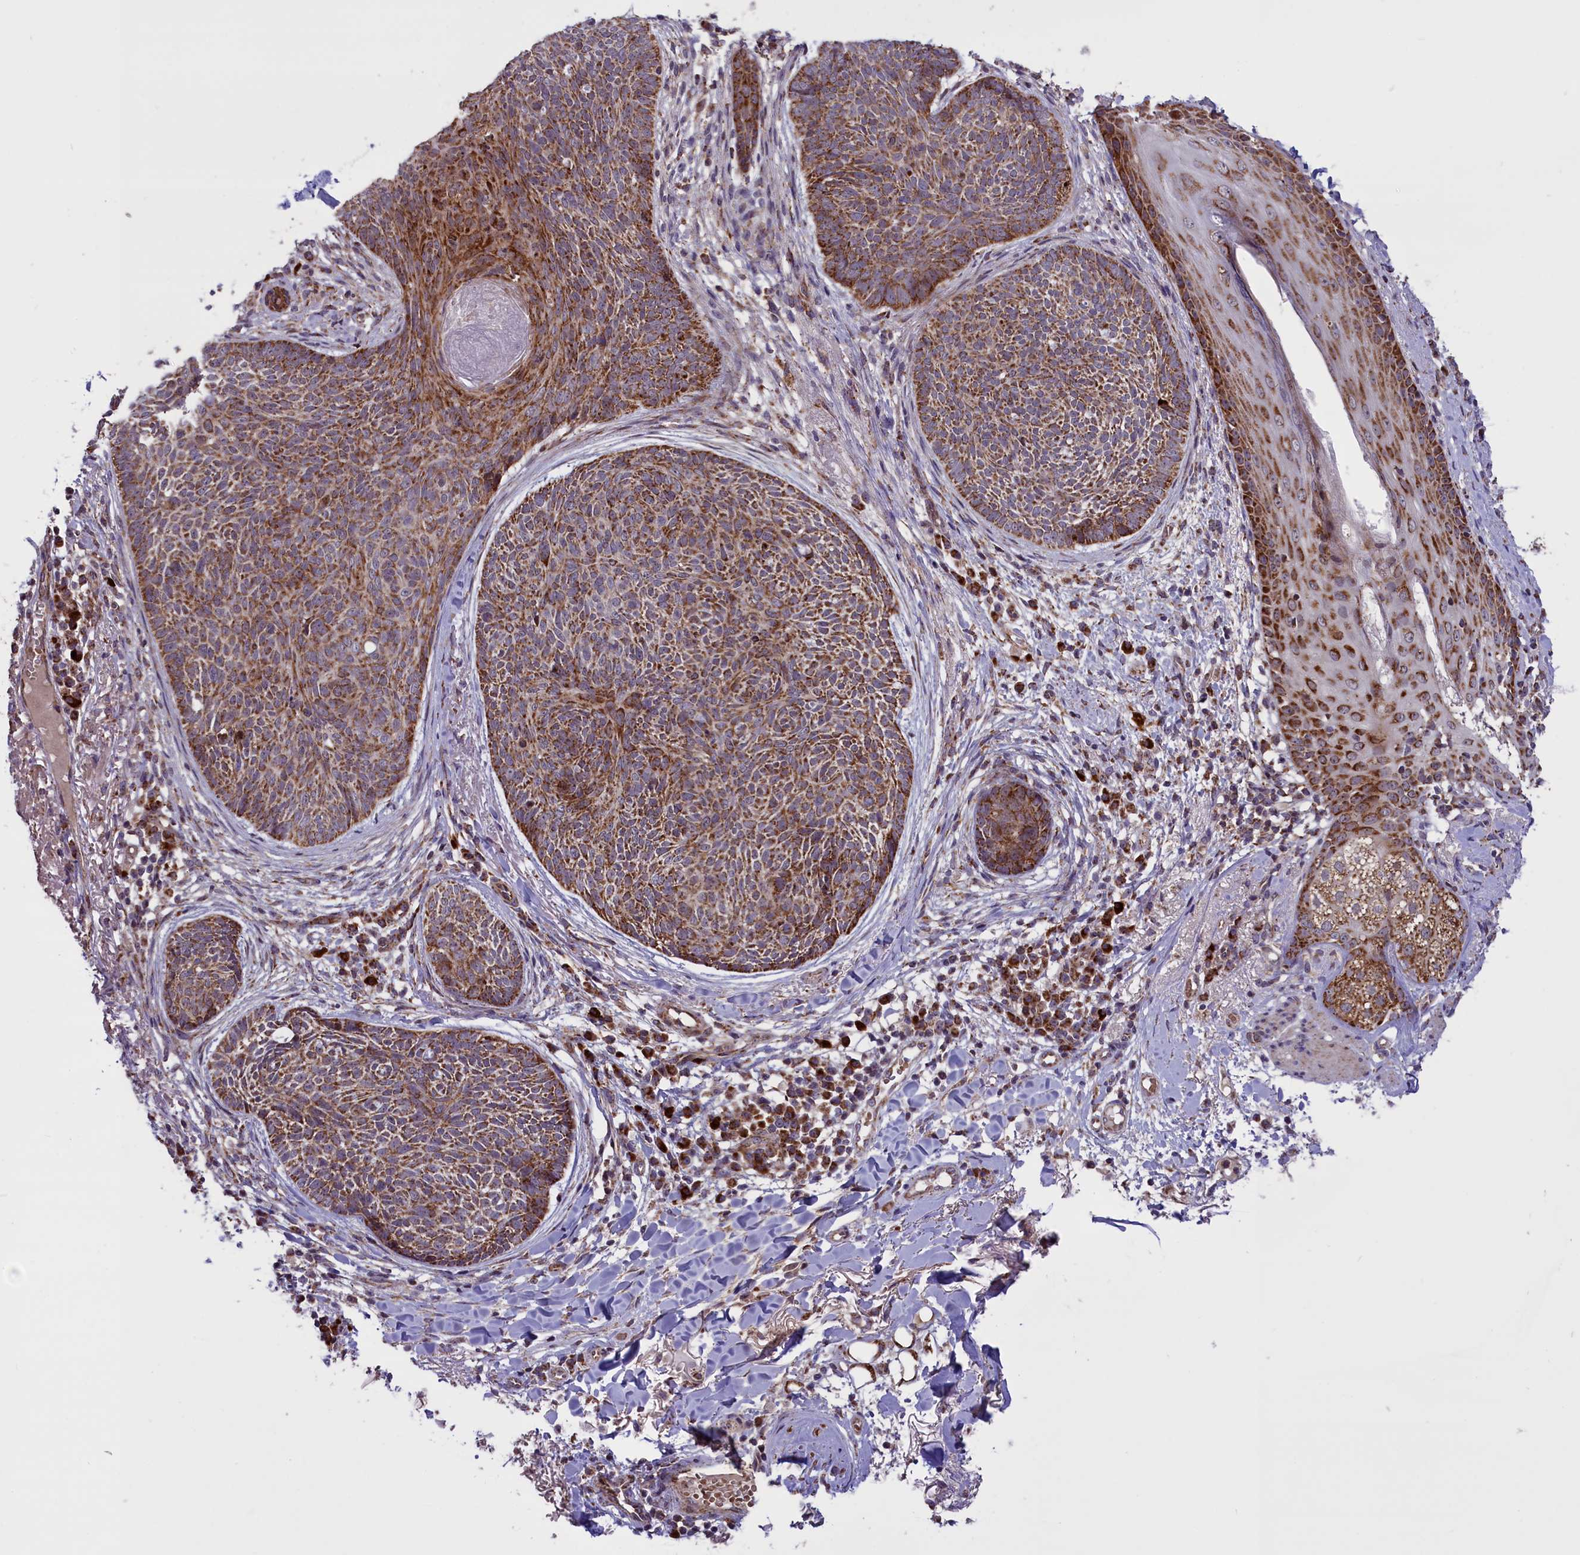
{"staining": {"intensity": "moderate", "quantity": ">75%", "location": "cytoplasmic/membranous"}, "tissue": "skin cancer", "cell_type": "Tumor cells", "image_type": "cancer", "snomed": [{"axis": "morphology", "description": "Basal cell carcinoma"}, {"axis": "topography", "description": "Skin"}], "caption": "Skin cancer (basal cell carcinoma) tissue exhibits moderate cytoplasmic/membranous positivity in approximately >75% of tumor cells, visualized by immunohistochemistry.", "gene": "NDUFS5", "patient": {"sex": "male", "age": 85}}